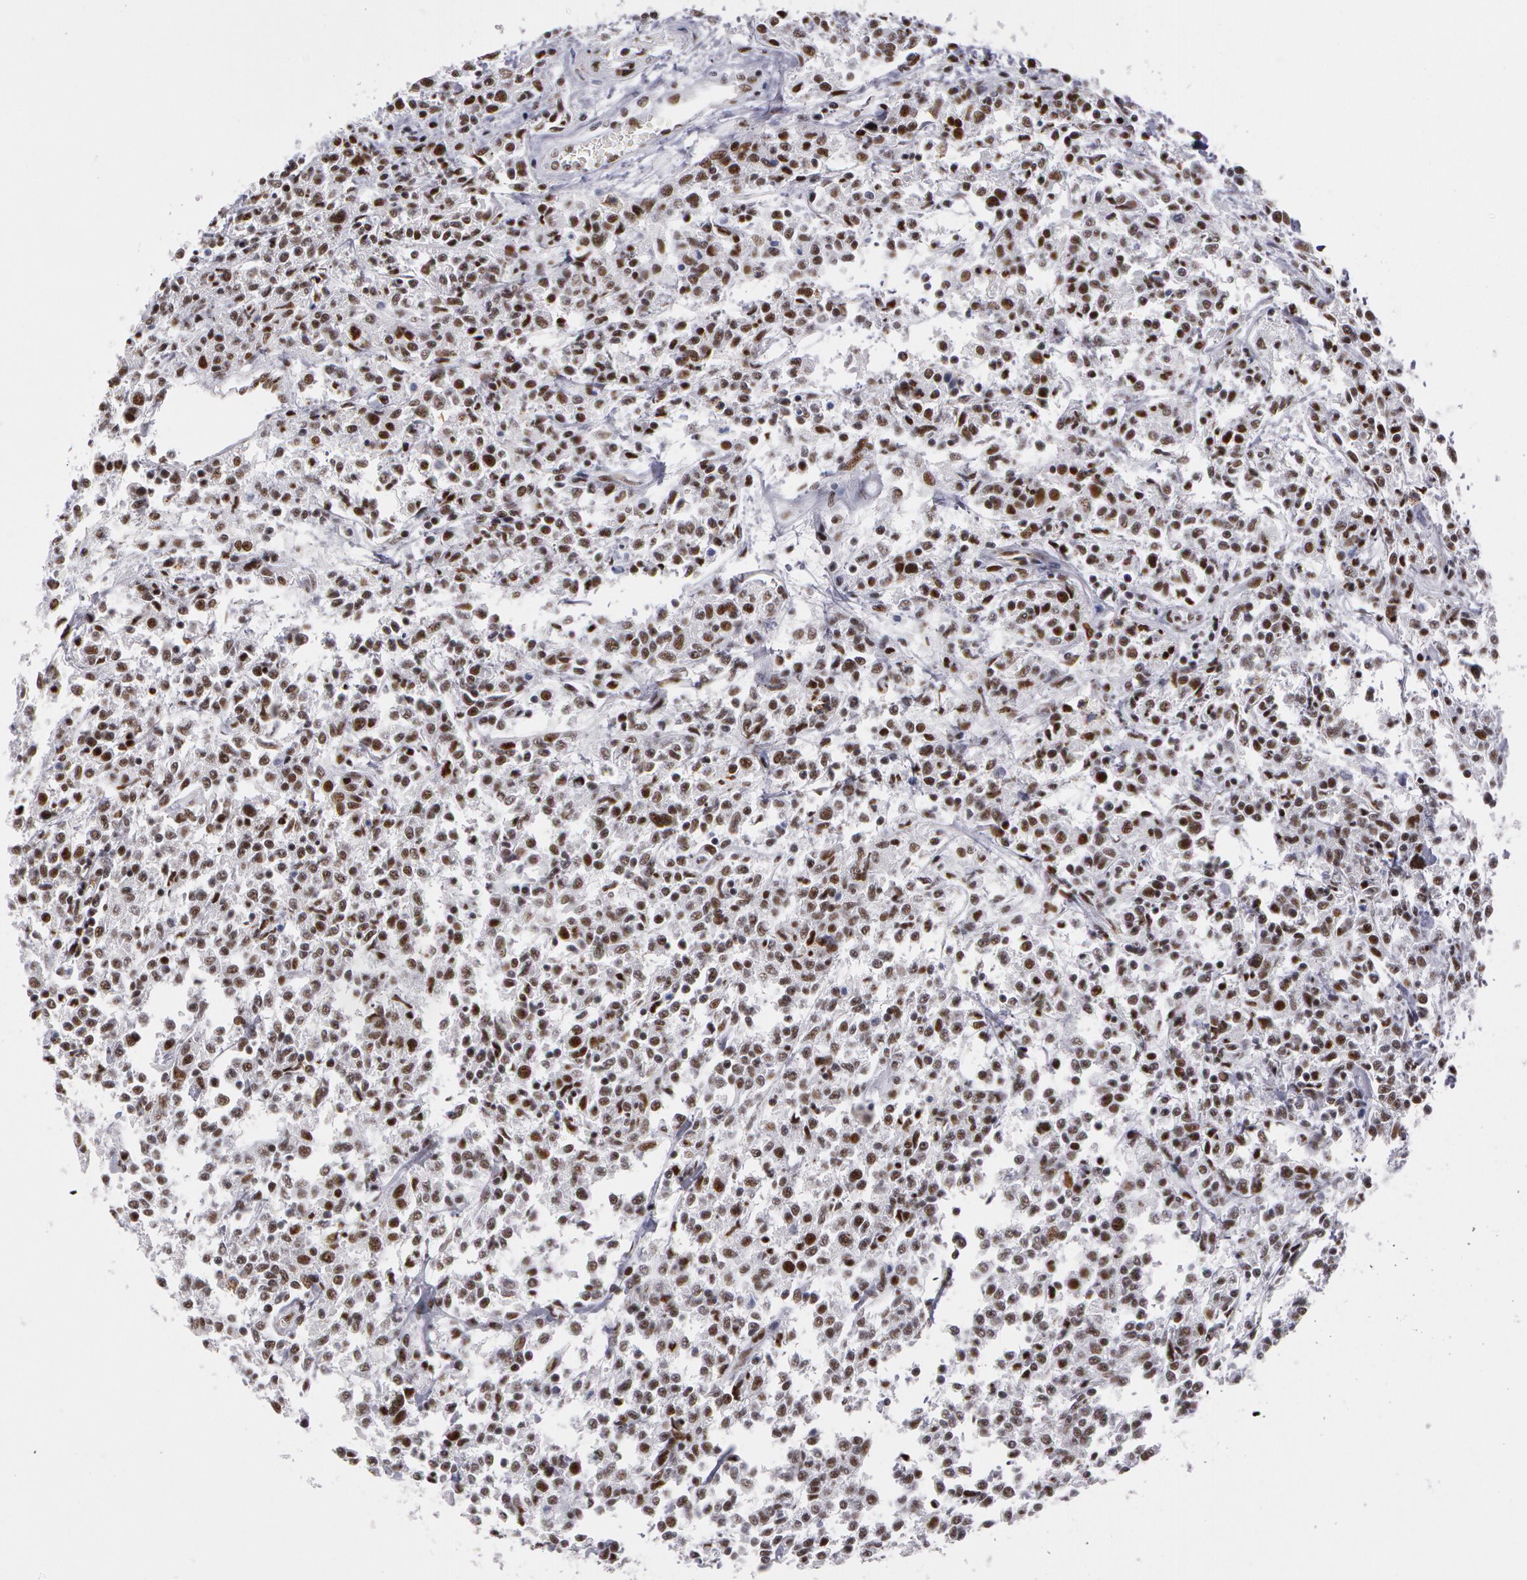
{"staining": {"intensity": "moderate", "quantity": ">75%", "location": "nuclear"}, "tissue": "lymphoma", "cell_type": "Tumor cells", "image_type": "cancer", "snomed": [{"axis": "morphology", "description": "Malignant lymphoma, non-Hodgkin's type, Low grade"}, {"axis": "topography", "description": "Small intestine"}], "caption": "Tumor cells display medium levels of moderate nuclear positivity in approximately >75% of cells in human malignant lymphoma, non-Hodgkin's type (low-grade).", "gene": "PNN", "patient": {"sex": "female", "age": 59}}